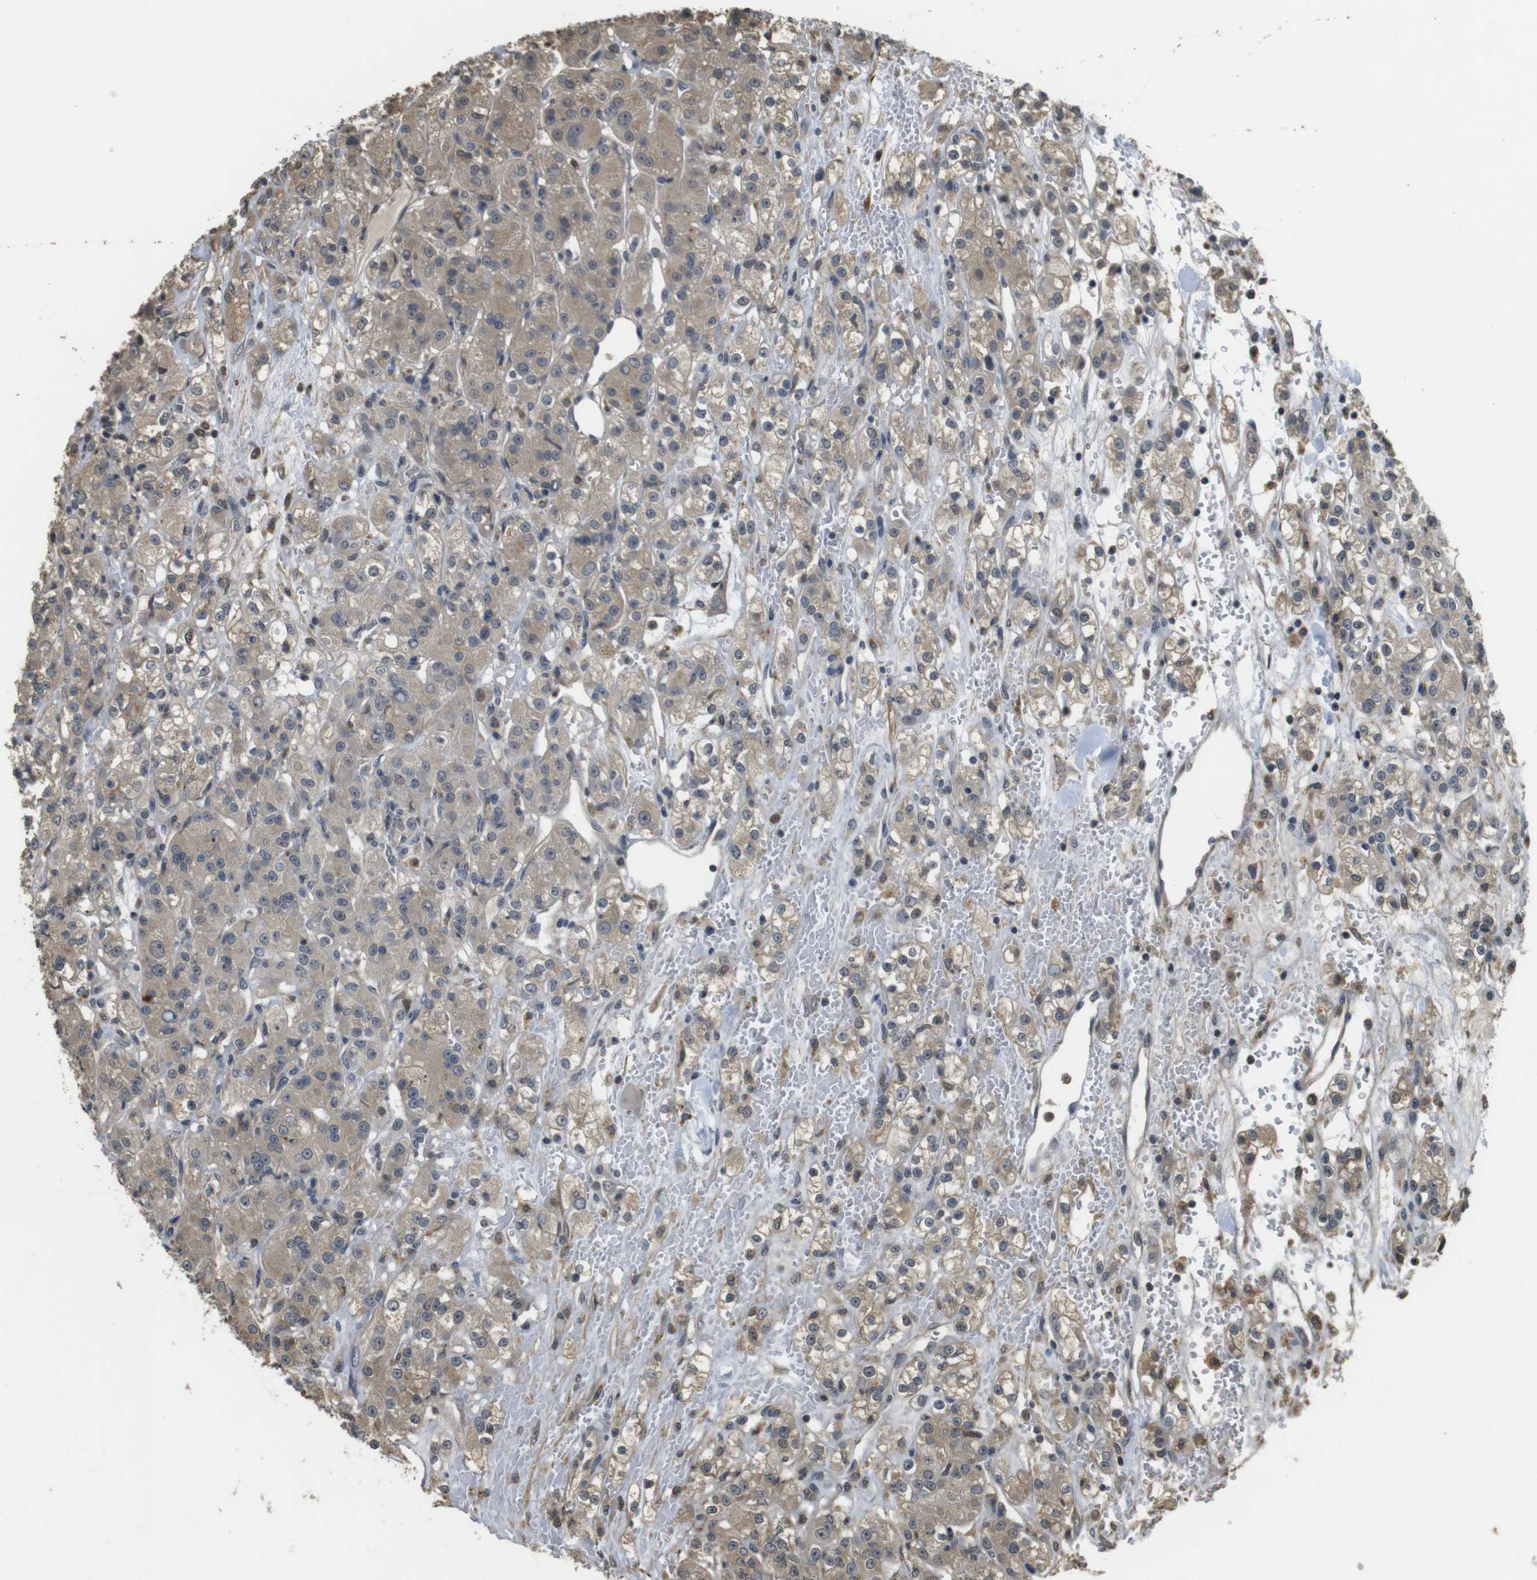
{"staining": {"intensity": "moderate", "quantity": ">75%", "location": "cytoplasmic/membranous"}, "tissue": "renal cancer", "cell_type": "Tumor cells", "image_type": "cancer", "snomed": [{"axis": "morphology", "description": "Normal tissue, NOS"}, {"axis": "morphology", "description": "Adenocarcinoma, NOS"}, {"axis": "topography", "description": "Kidney"}], "caption": "Immunohistochemical staining of renal cancer (adenocarcinoma) shows medium levels of moderate cytoplasmic/membranous protein expression in about >75% of tumor cells. Using DAB (brown) and hematoxylin (blue) stains, captured at high magnification using brightfield microscopy.", "gene": "FZD10", "patient": {"sex": "male", "age": 61}}